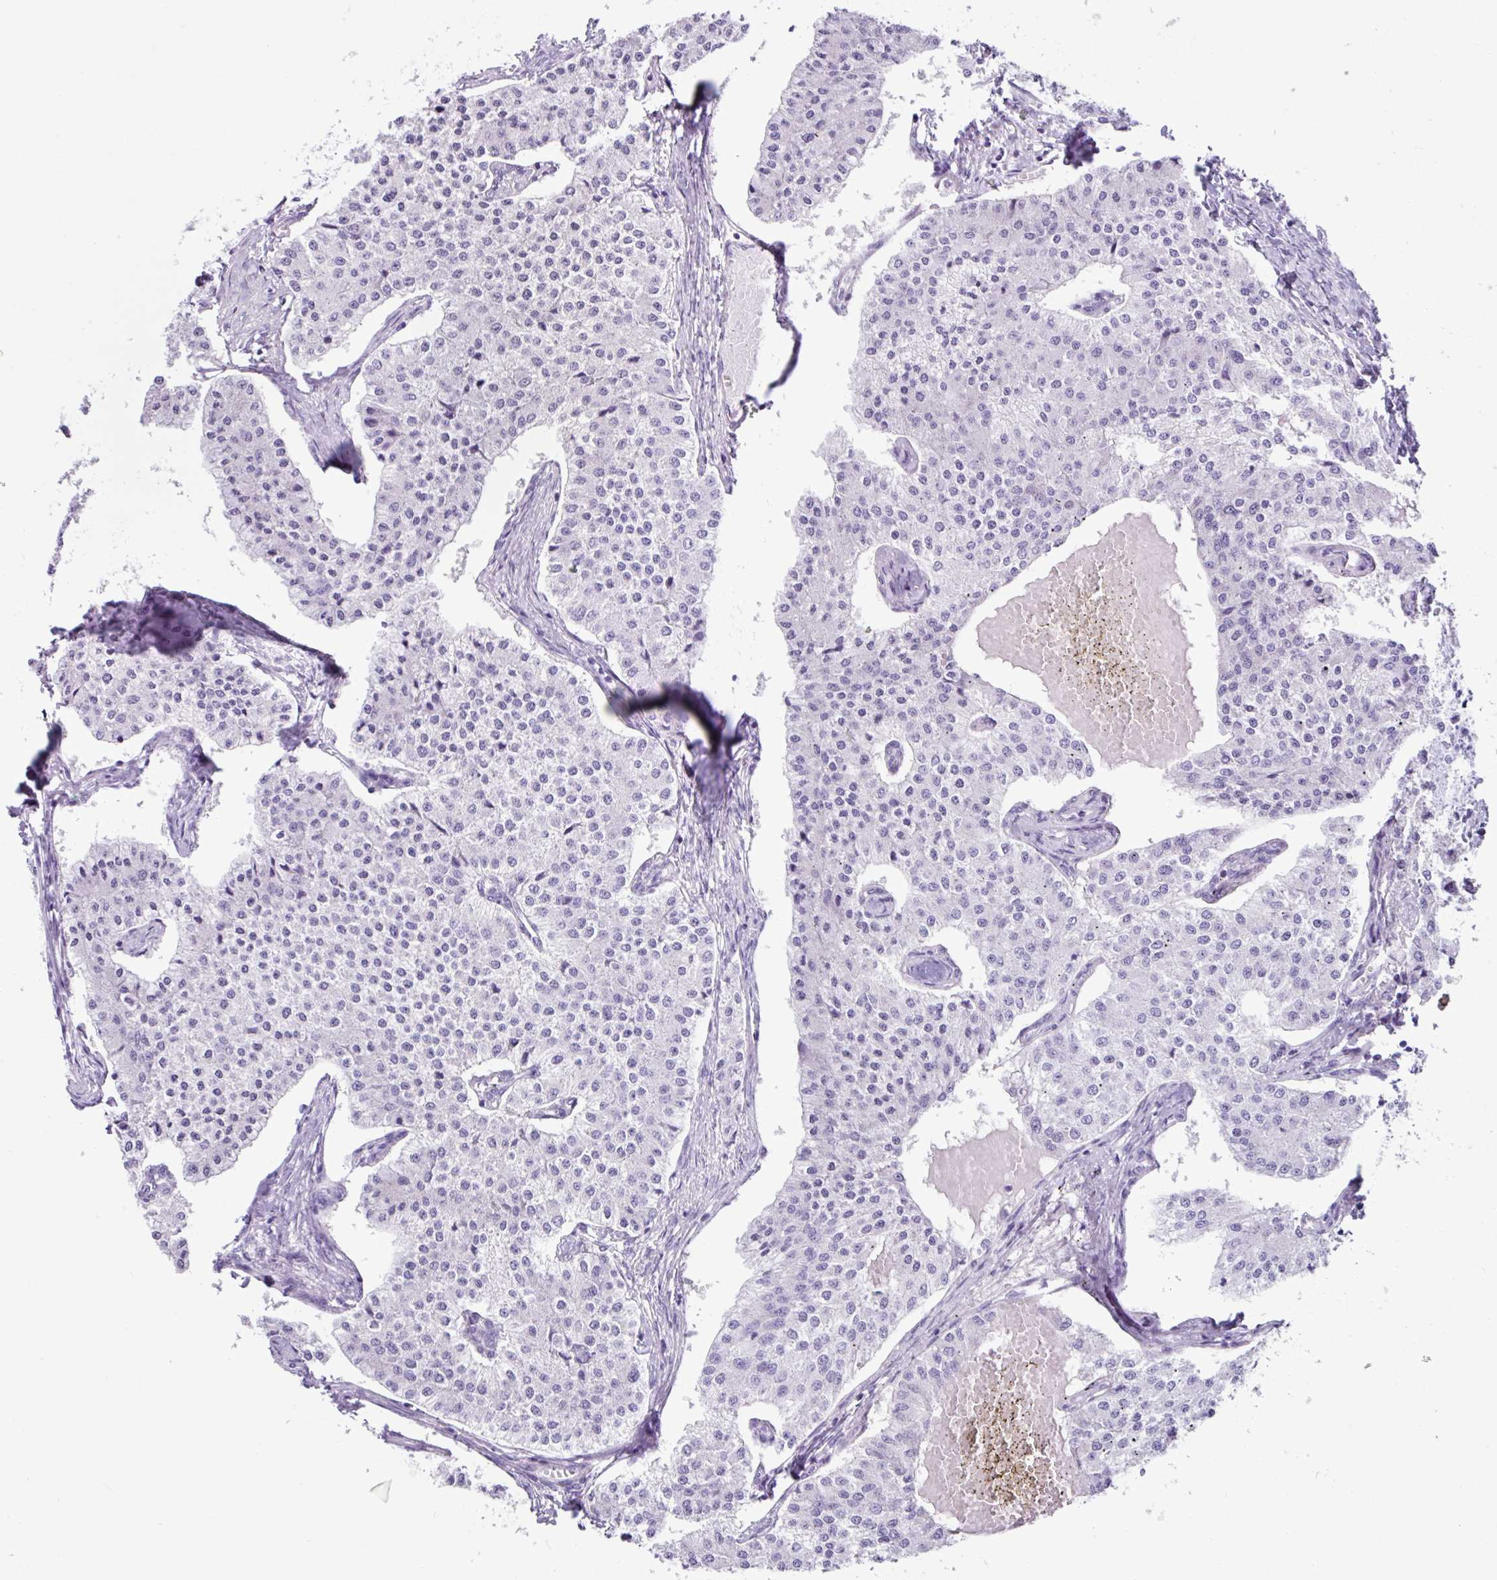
{"staining": {"intensity": "negative", "quantity": "none", "location": "none"}, "tissue": "carcinoid", "cell_type": "Tumor cells", "image_type": "cancer", "snomed": [{"axis": "morphology", "description": "Carcinoid, malignant, NOS"}, {"axis": "topography", "description": "Colon"}], "caption": "DAB immunohistochemical staining of carcinoid (malignant) shows no significant expression in tumor cells.", "gene": "ZNF524", "patient": {"sex": "female", "age": 52}}